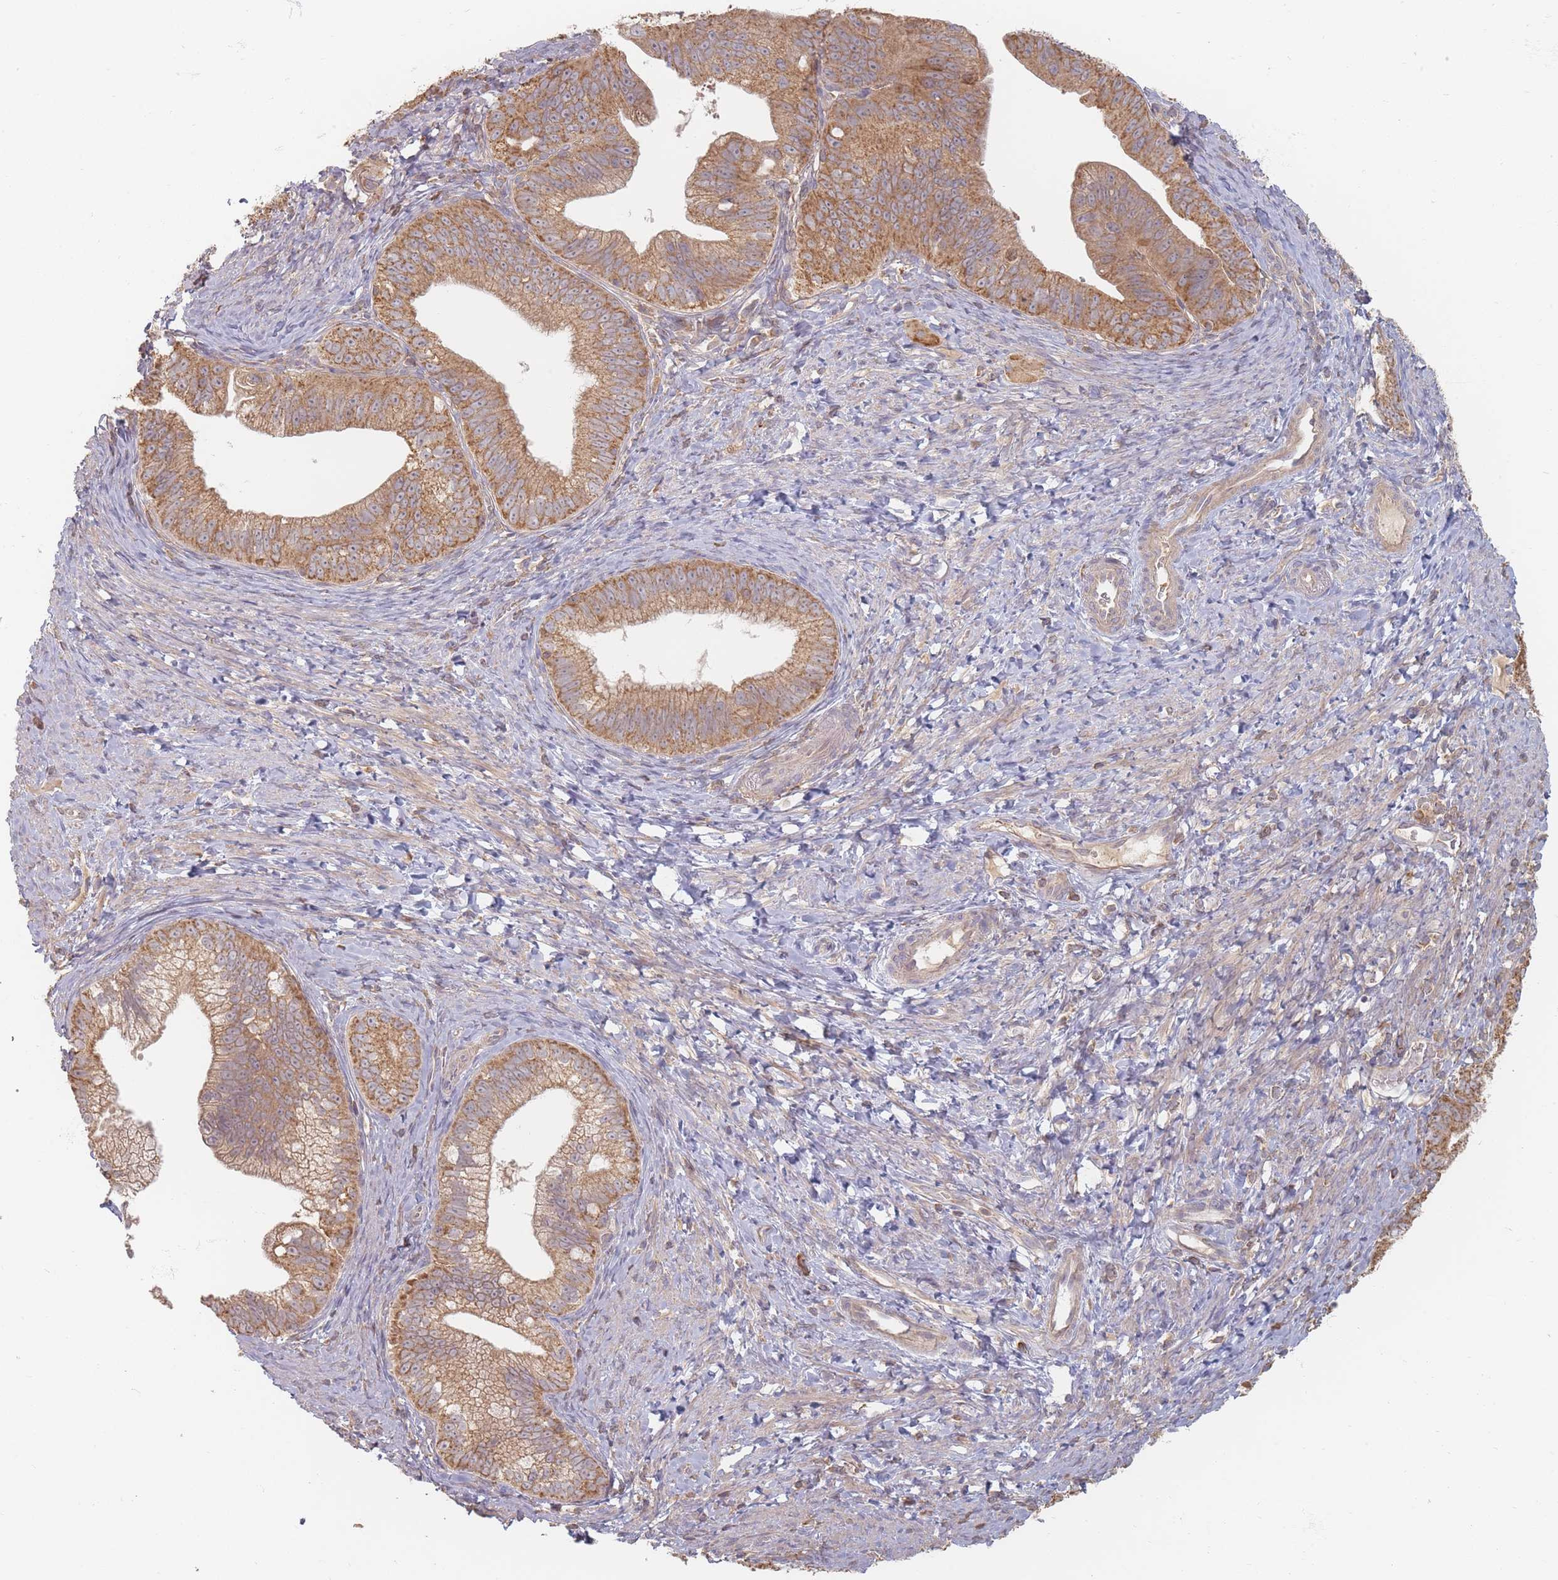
{"staining": {"intensity": "moderate", "quantity": ">75%", "location": "cytoplasmic/membranous"}, "tissue": "pancreatic cancer", "cell_type": "Tumor cells", "image_type": "cancer", "snomed": [{"axis": "morphology", "description": "Adenocarcinoma, NOS"}, {"axis": "topography", "description": "Pancreas"}], "caption": "Immunohistochemistry photomicrograph of adenocarcinoma (pancreatic) stained for a protein (brown), which reveals medium levels of moderate cytoplasmic/membranous positivity in about >75% of tumor cells.", "gene": "SLC35F3", "patient": {"sex": "male", "age": 70}}